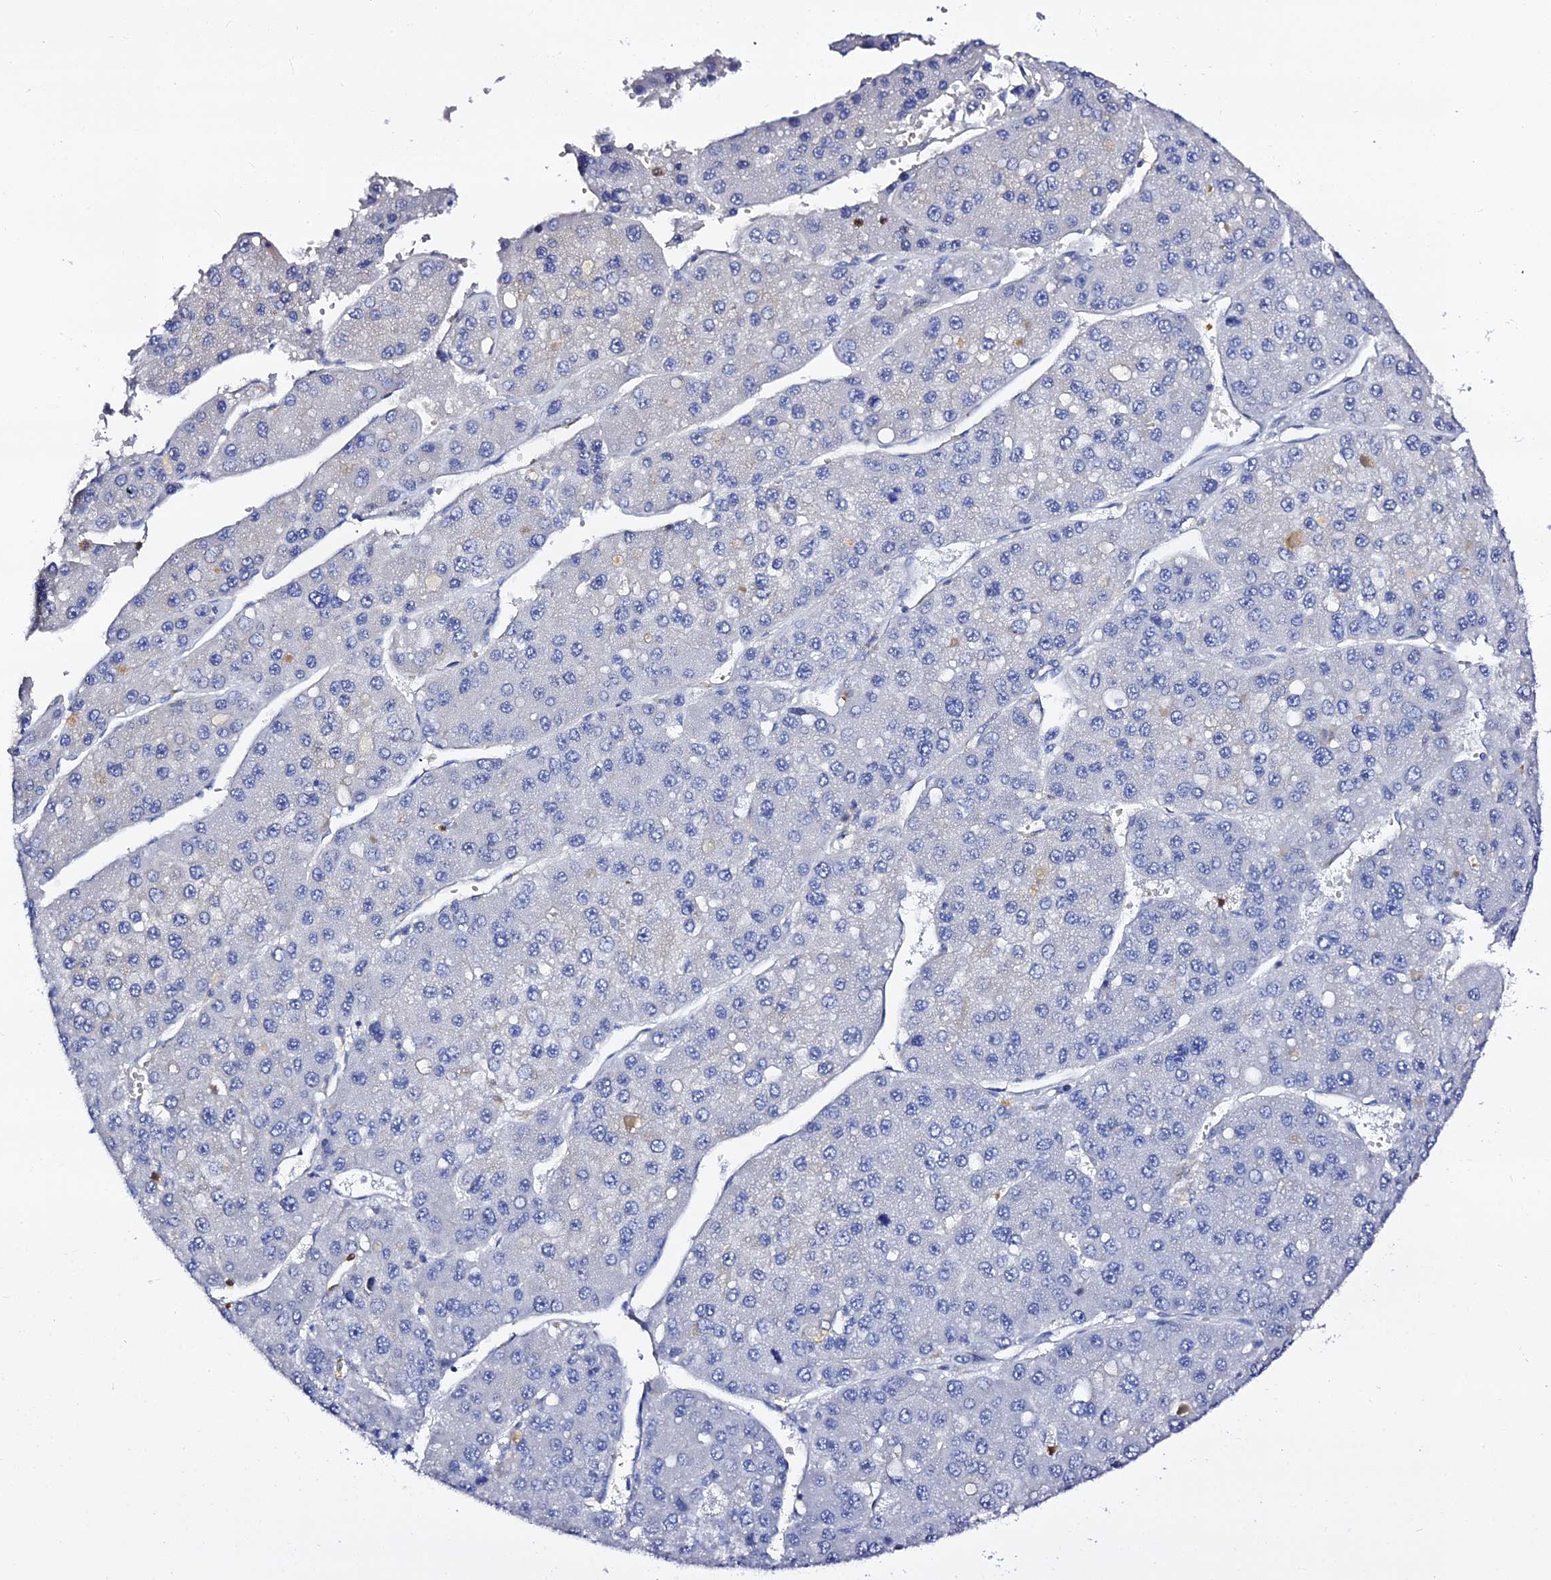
{"staining": {"intensity": "negative", "quantity": "none", "location": "none"}, "tissue": "liver cancer", "cell_type": "Tumor cells", "image_type": "cancer", "snomed": [{"axis": "morphology", "description": "Carcinoma, Hepatocellular, NOS"}, {"axis": "topography", "description": "Liver"}], "caption": "IHC of human liver hepatocellular carcinoma displays no staining in tumor cells.", "gene": "IL4I1", "patient": {"sex": "female", "age": 73}}